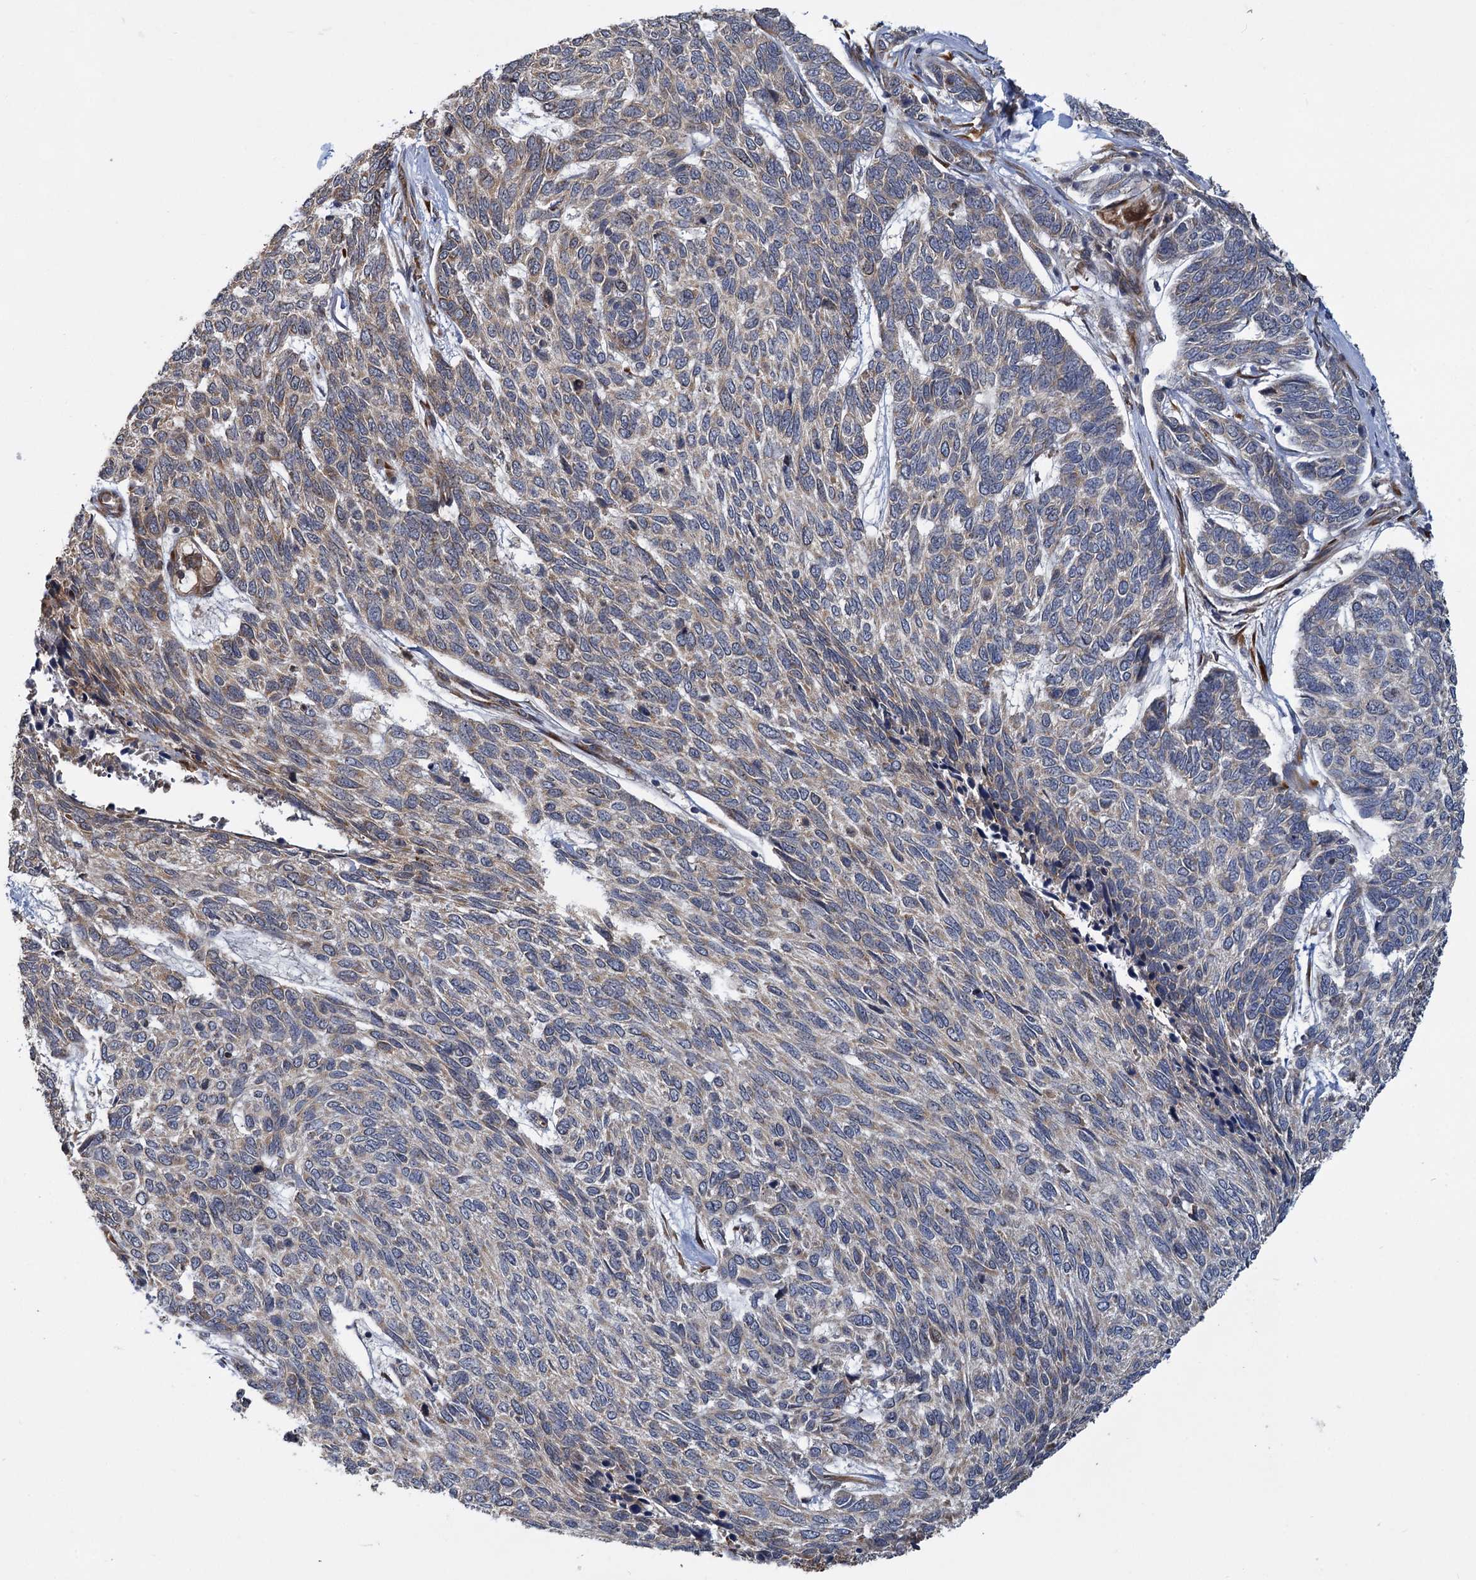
{"staining": {"intensity": "weak", "quantity": "25%-75%", "location": "cytoplasmic/membranous"}, "tissue": "skin cancer", "cell_type": "Tumor cells", "image_type": "cancer", "snomed": [{"axis": "morphology", "description": "Basal cell carcinoma"}, {"axis": "topography", "description": "Skin"}], "caption": "Skin cancer was stained to show a protein in brown. There is low levels of weak cytoplasmic/membranous expression in about 25%-75% of tumor cells.", "gene": "APBA2", "patient": {"sex": "female", "age": 65}}